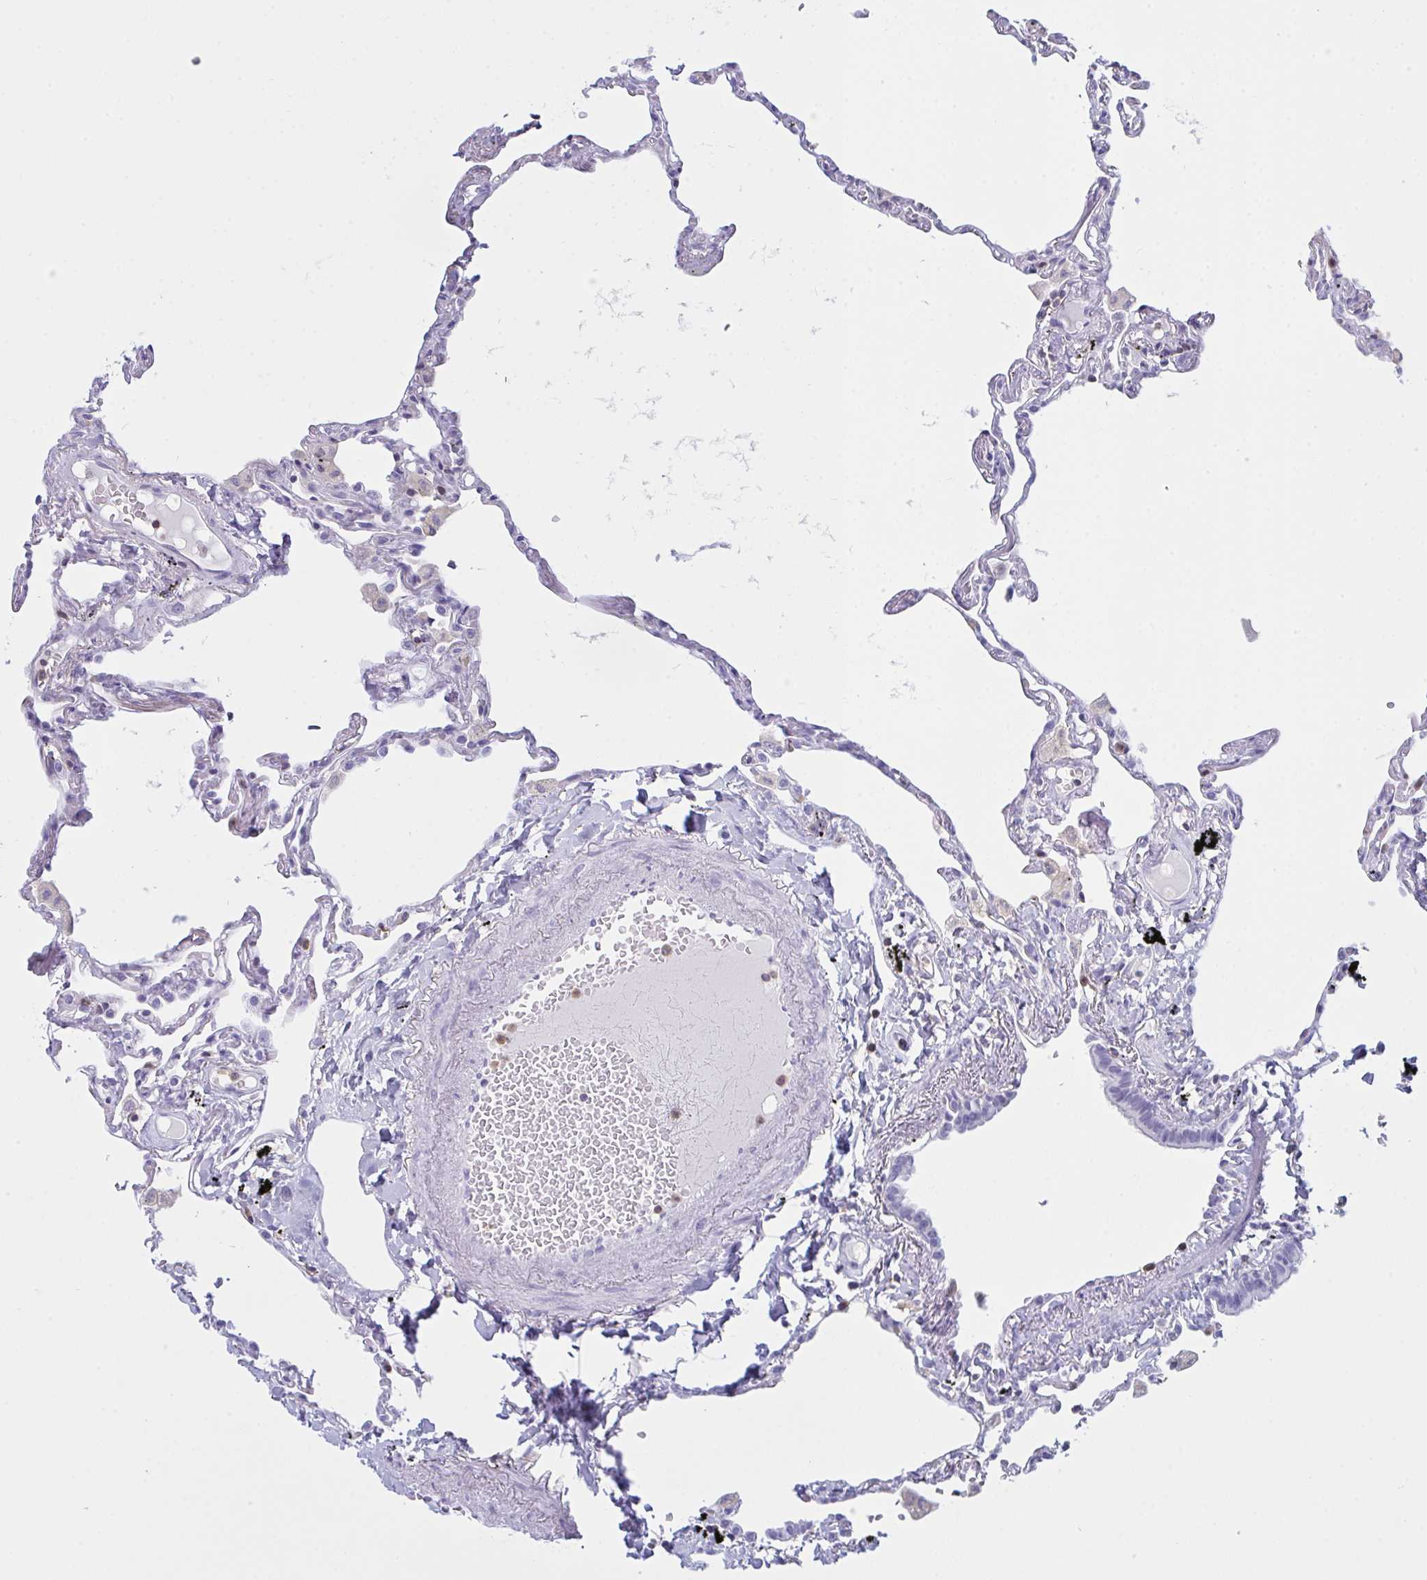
{"staining": {"intensity": "negative", "quantity": "none", "location": "none"}, "tissue": "lung", "cell_type": "Alveolar cells", "image_type": "normal", "snomed": [{"axis": "morphology", "description": "Normal tissue, NOS"}, {"axis": "topography", "description": "Lung"}], "caption": "IHC of unremarkable lung demonstrates no expression in alveolar cells. (Stains: DAB immunohistochemistry with hematoxylin counter stain, Microscopy: brightfield microscopy at high magnification).", "gene": "MYO1F", "patient": {"sex": "female", "age": 67}}